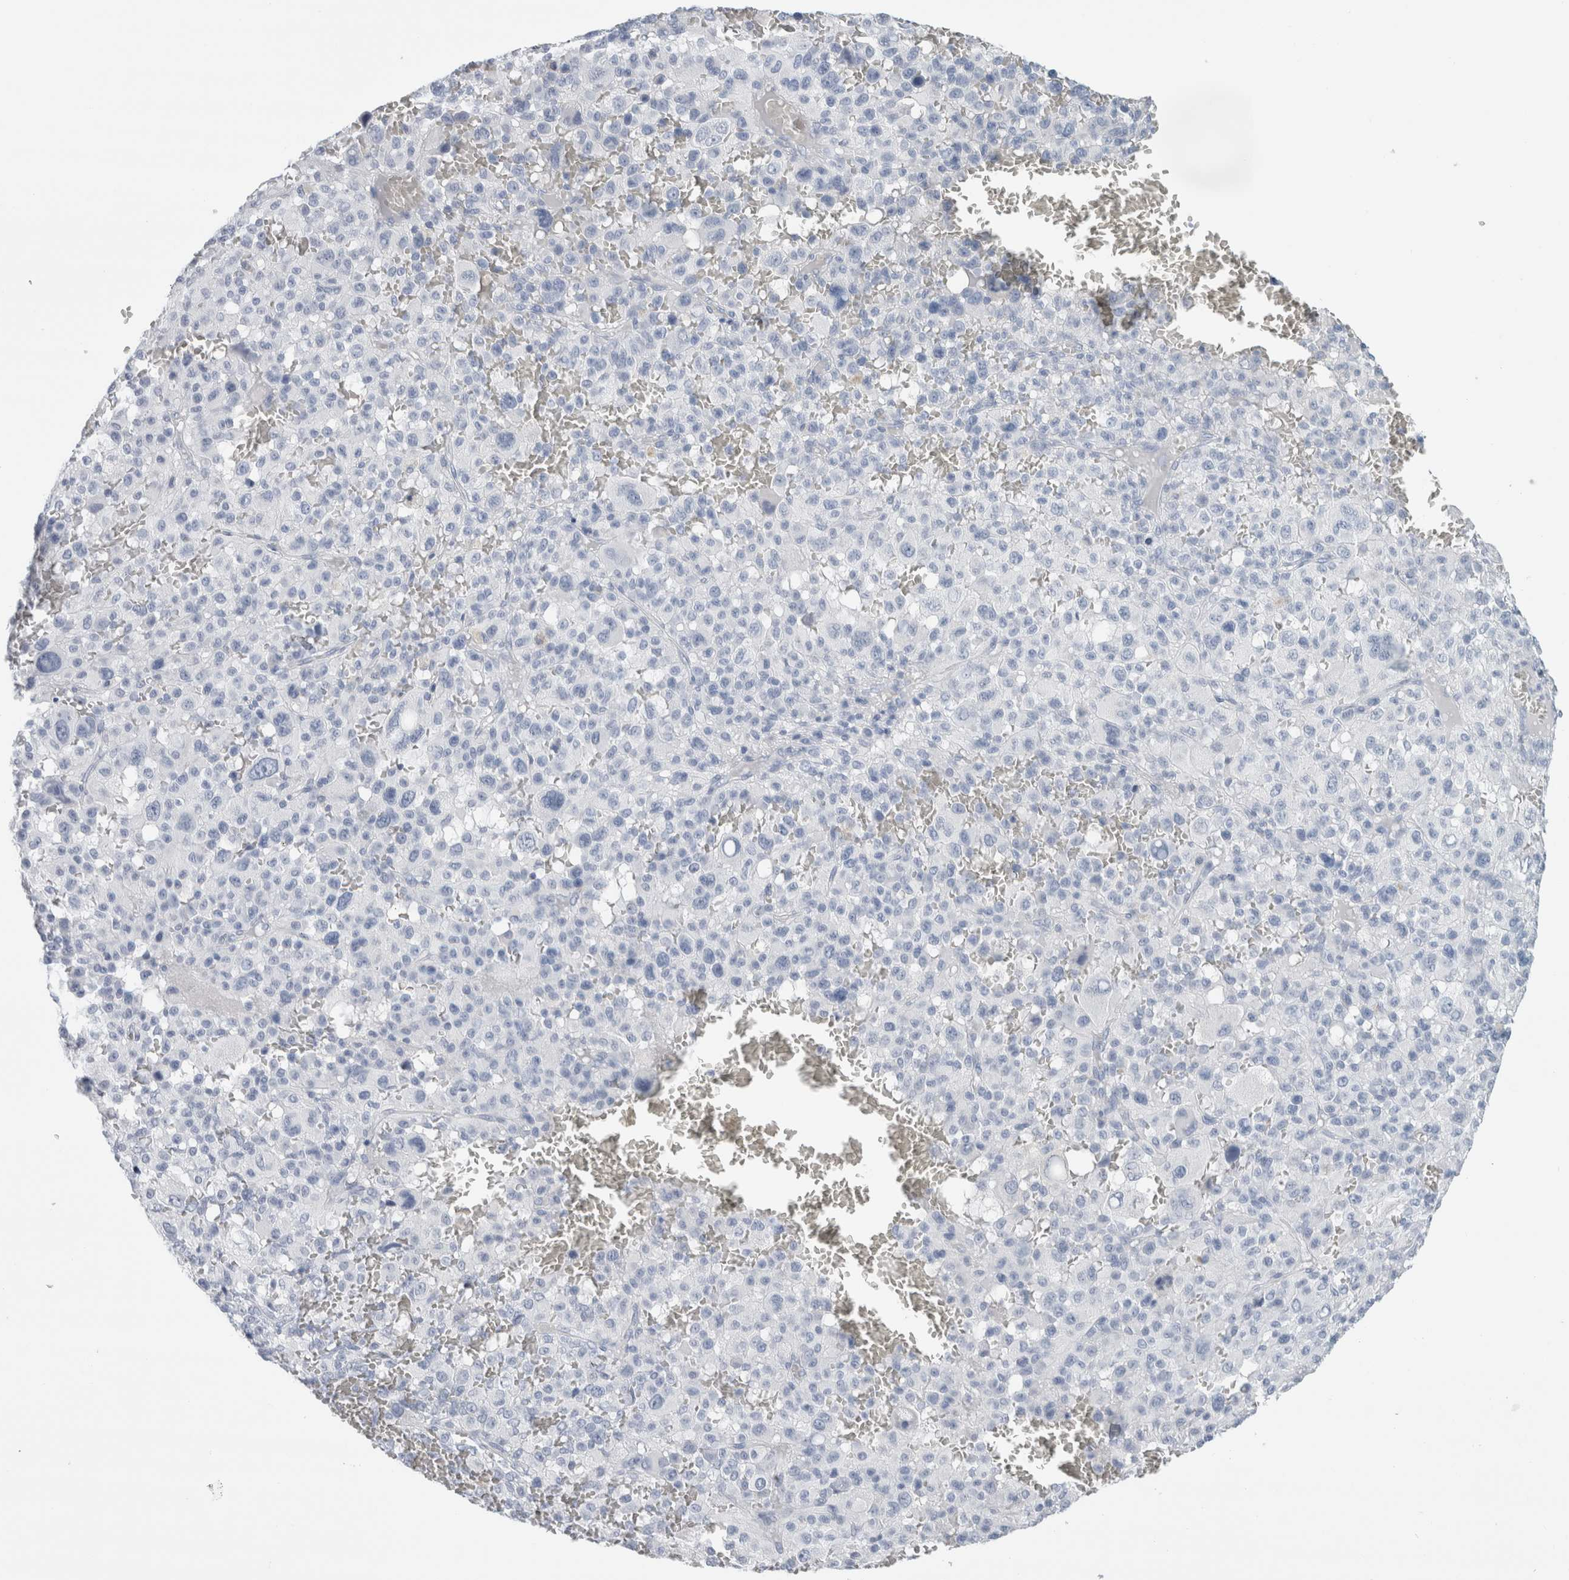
{"staining": {"intensity": "negative", "quantity": "none", "location": "none"}, "tissue": "melanoma", "cell_type": "Tumor cells", "image_type": "cancer", "snomed": [{"axis": "morphology", "description": "Malignant melanoma, Metastatic site"}, {"axis": "topography", "description": "Skin"}], "caption": "Tumor cells are negative for brown protein staining in malignant melanoma (metastatic site). (DAB immunohistochemistry, high magnification).", "gene": "RPH3AL", "patient": {"sex": "female", "age": 74}}